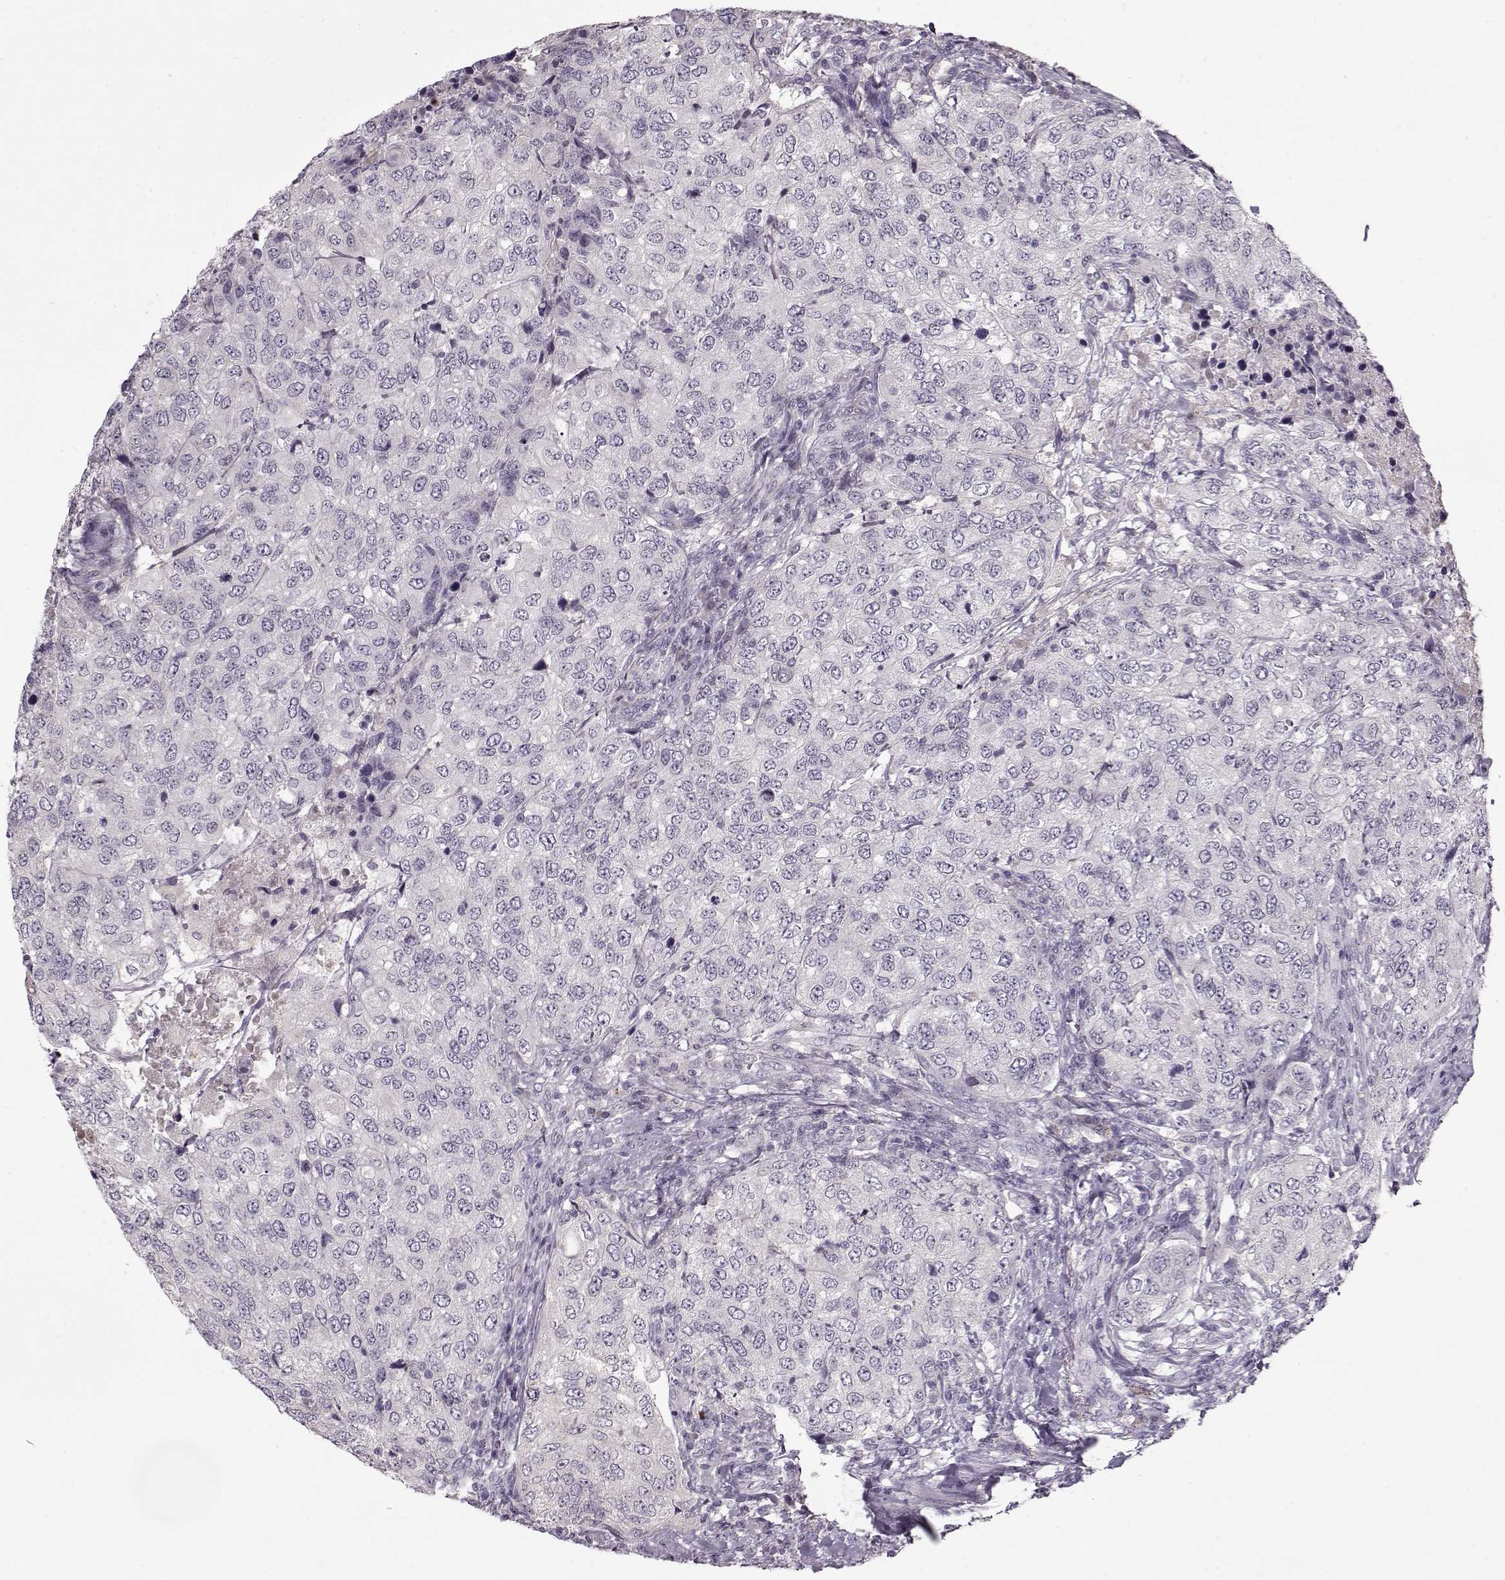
{"staining": {"intensity": "negative", "quantity": "none", "location": "none"}, "tissue": "urothelial cancer", "cell_type": "Tumor cells", "image_type": "cancer", "snomed": [{"axis": "morphology", "description": "Urothelial carcinoma, High grade"}, {"axis": "topography", "description": "Urinary bladder"}], "caption": "Urothelial carcinoma (high-grade) was stained to show a protein in brown. There is no significant expression in tumor cells.", "gene": "ACOT11", "patient": {"sex": "female", "age": 78}}